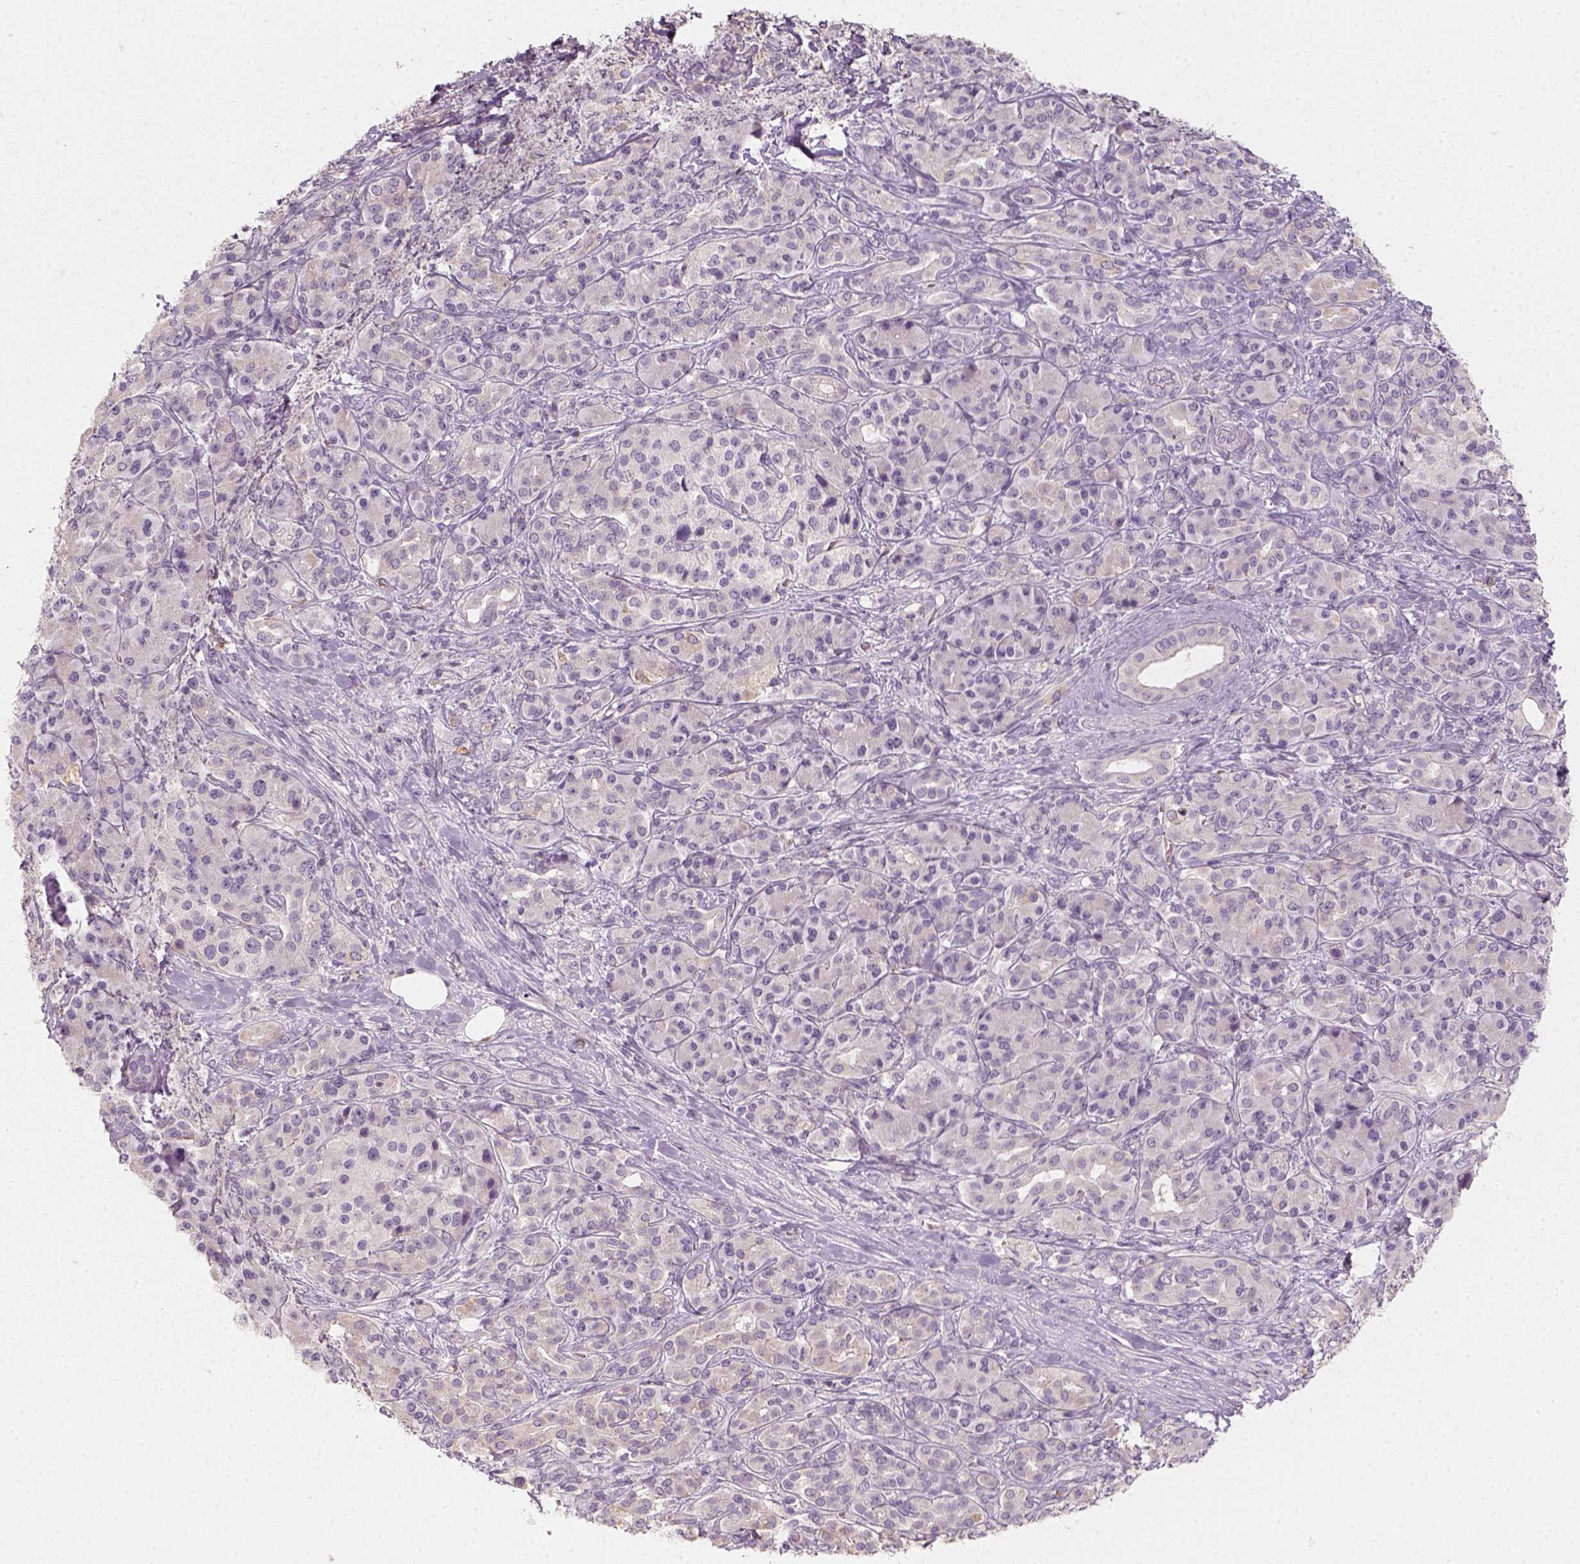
{"staining": {"intensity": "negative", "quantity": "none", "location": "none"}, "tissue": "pancreatic cancer", "cell_type": "Tumor cells", "image_type": "cancer", "snomed": [{"axis": "morphology", "description": "Normal tissue, NOS"}, {"axis": "morphology", "description": "Inflammation, NOS"}, {"axis": "morphology", "description": "Adenocarcinoma, NOS"}, {"axis": "topography", "description": "Pancreas"}], "caption": "The micrograph reveals no staining of tumor cells in pancreatic cancer (adenocarcinoma).", "gene": "AQP9", "patient": {"sex": "male", "age": 57}}